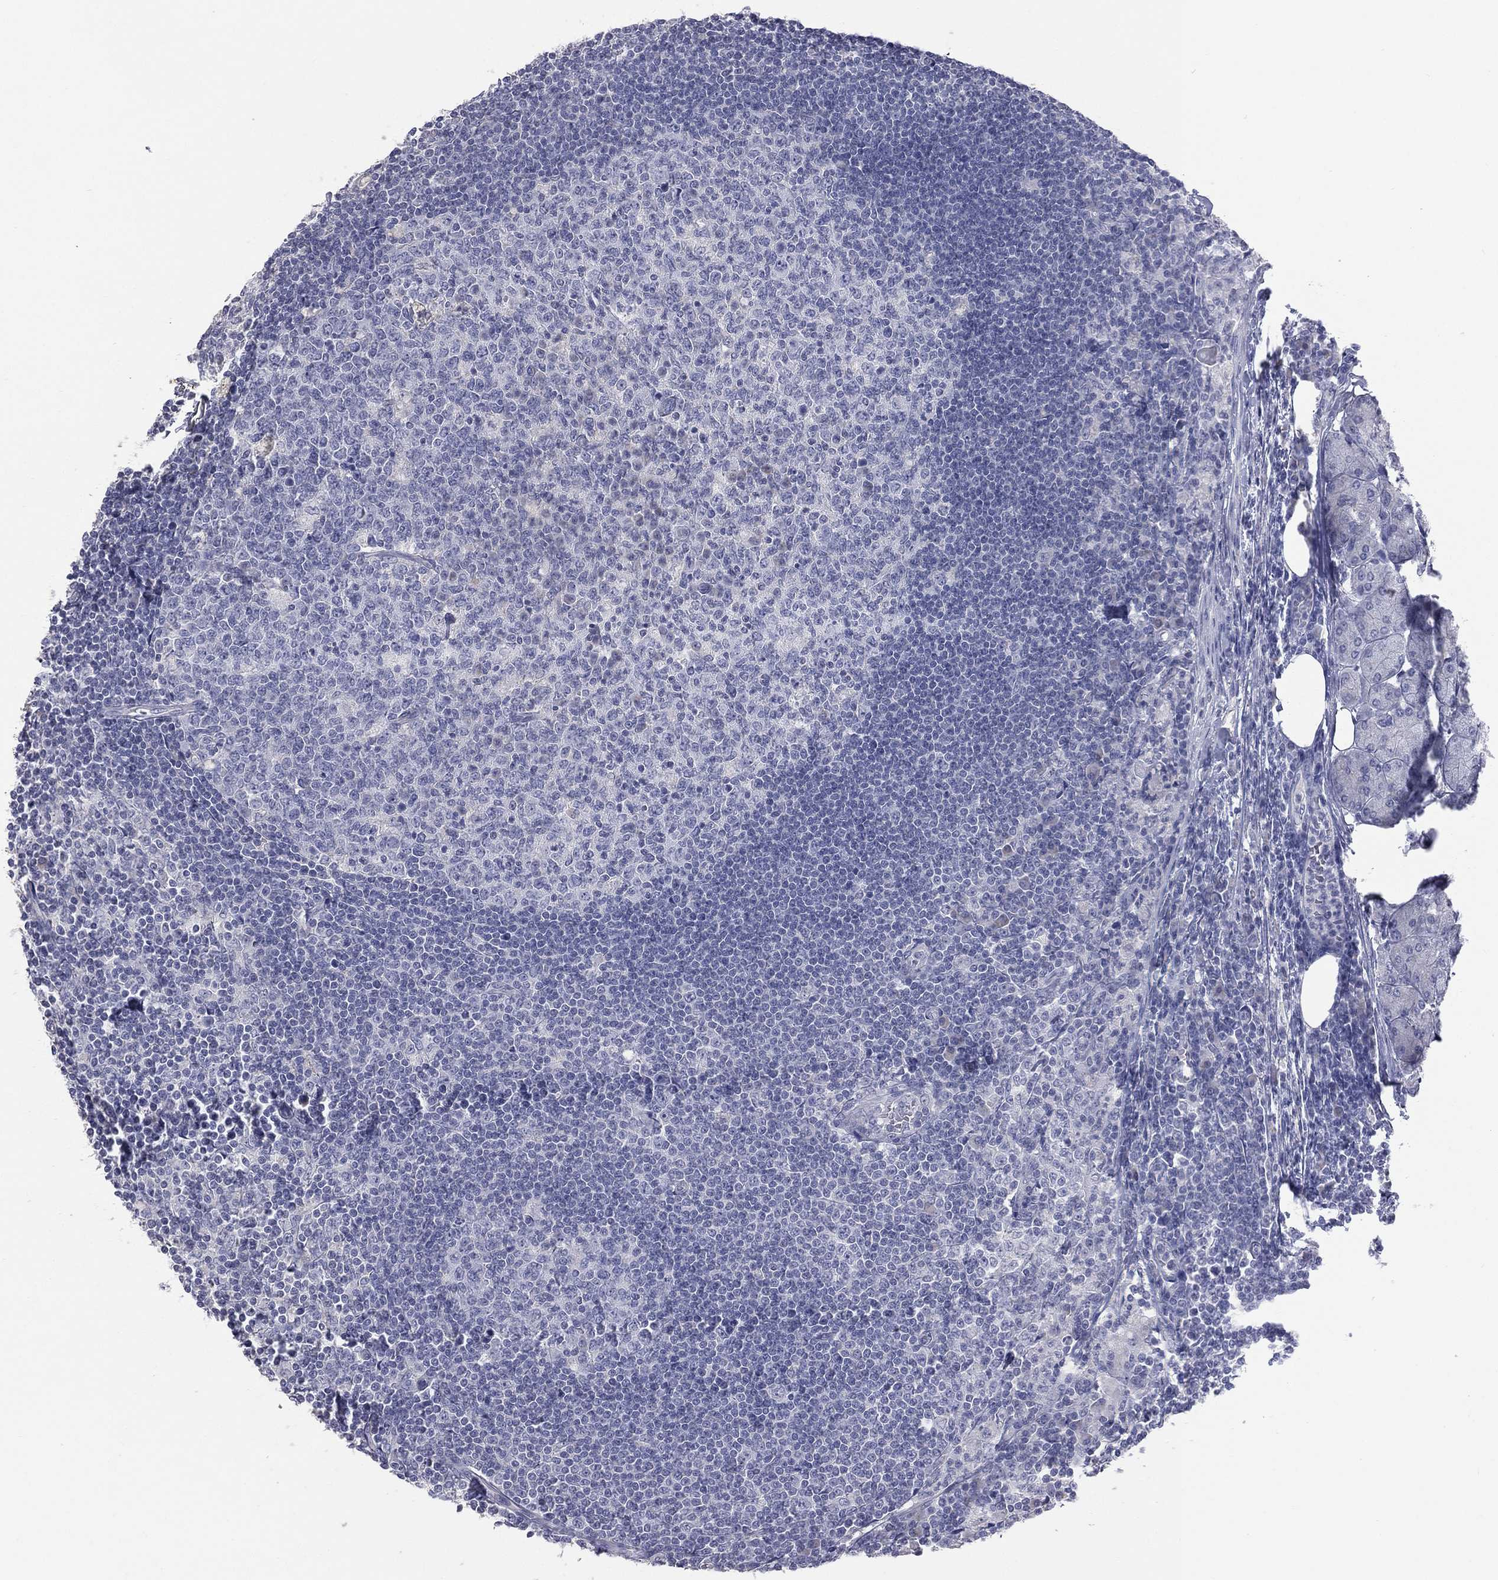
{"staining": {"intensity": "negative", "quantity": "none", "location": "none"}, "tissue": "lymph node", "cell_type": "Germinal center cells", "image_type": "normal", "snomed": [{"axis": "morphology", "description": "Normal tissue, NOS"}, {"axis": "topography", "description": "Lymph node"}, {"axis": "topography", "description": "Salivary gland"}], "caption": "Immunohistochemistry (IHC) photomicrograph of benign lymph node stained for a protein (brown), which shows no staining in germinal center cells.", "gene": "STK31", "patient": {"sex": "male", "age": 83}}